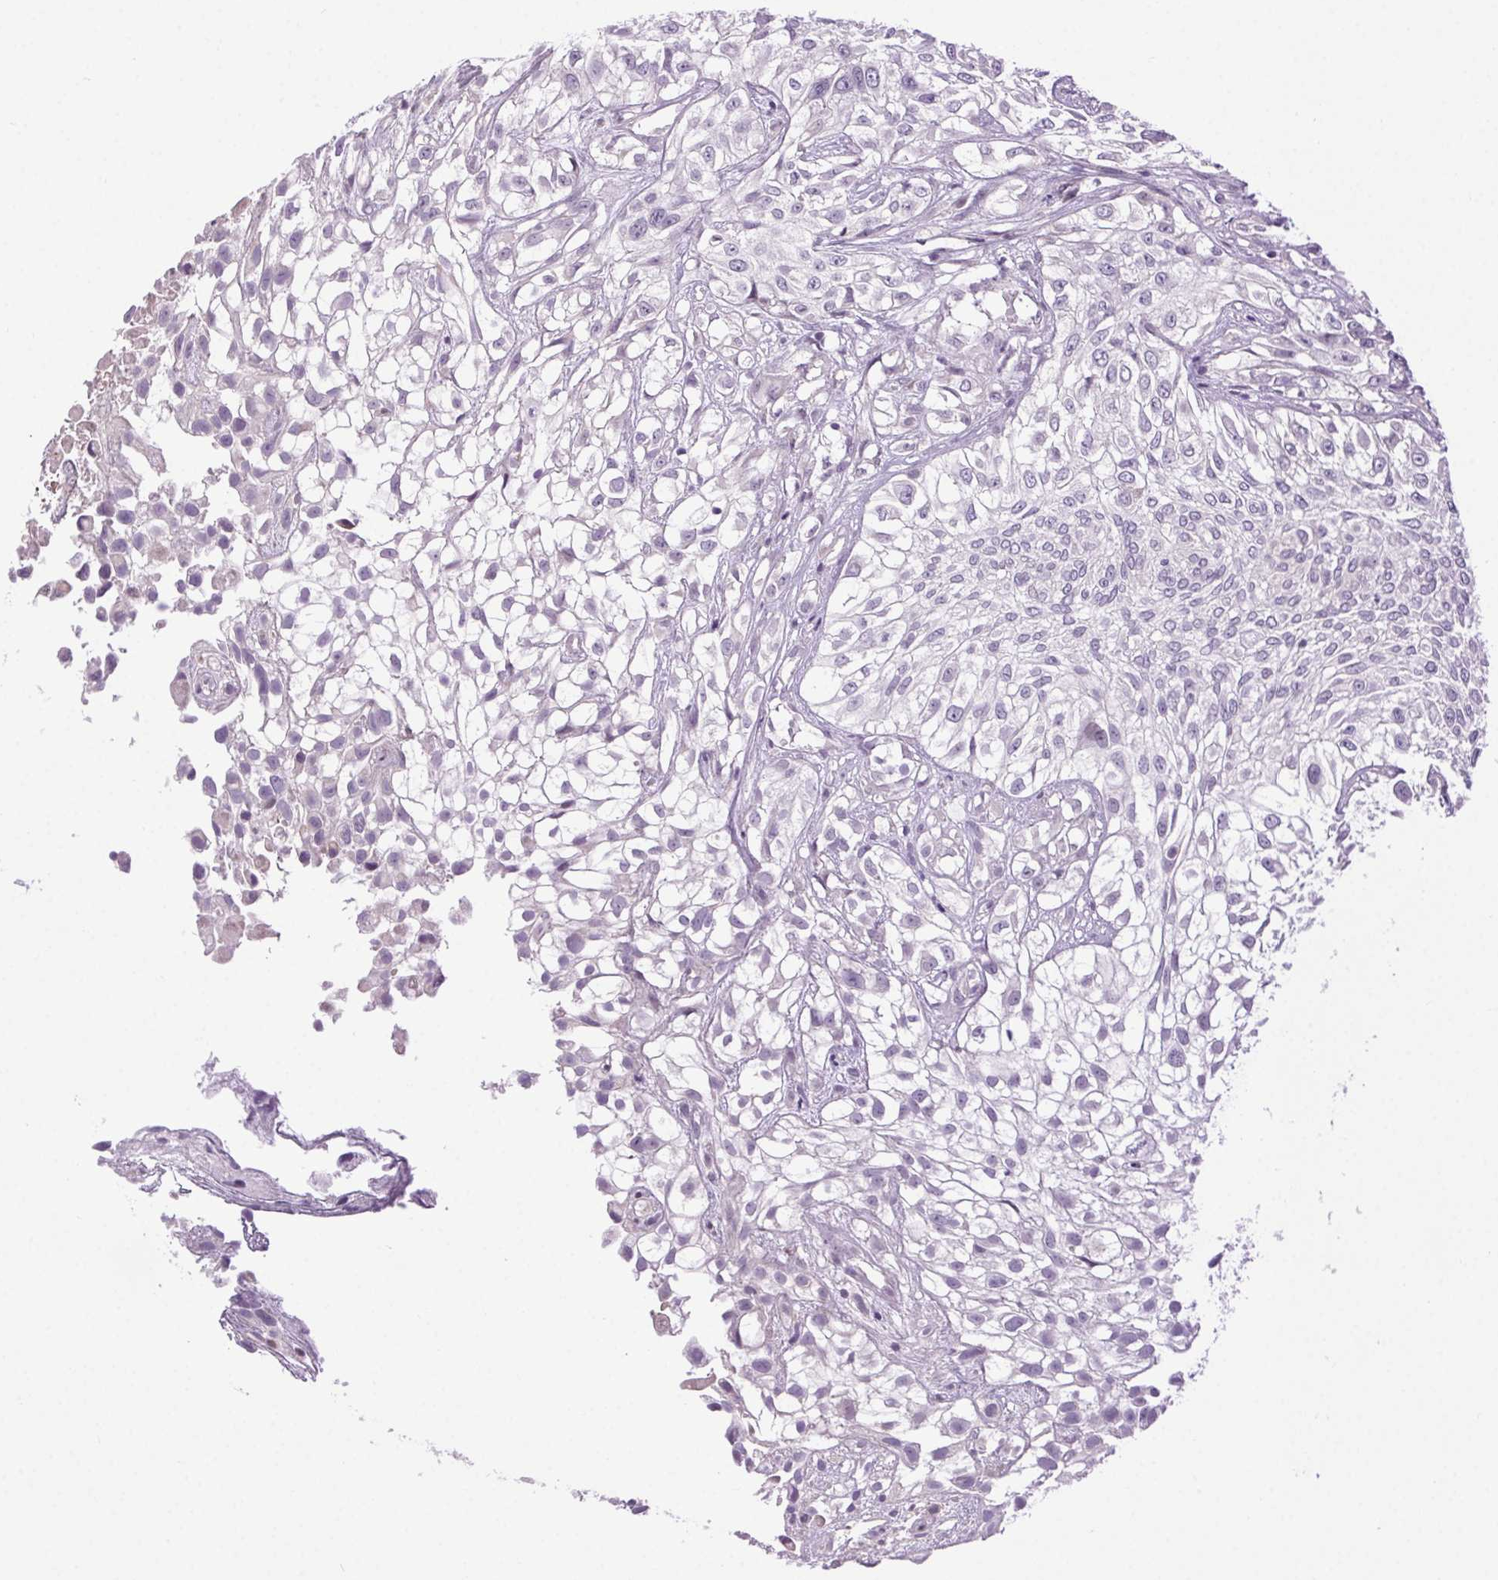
{"staining": {"intensity": "negative", "quantity": "none", "location": "none"}, "tissue": "urothelial cancer", "cell_type": "Tumor cells", "image_type": "cancer", "snomed": [{"axis": "morphology", "description": "Urothelial carcinoma, High grade"}, {"axis": "topography", "description": "Urinary bladder"}], "caption": "This is a photomicrograph of immunohistochemistry (IHC) staining of urothelial carcinoma (high-grade), which shows no staining in tumor cells. (DAB (3,3'-diaminobenzidine) IHC, high magnification).", "gene": "SYT11", "patient": {"sex": "male", "age": 56}}